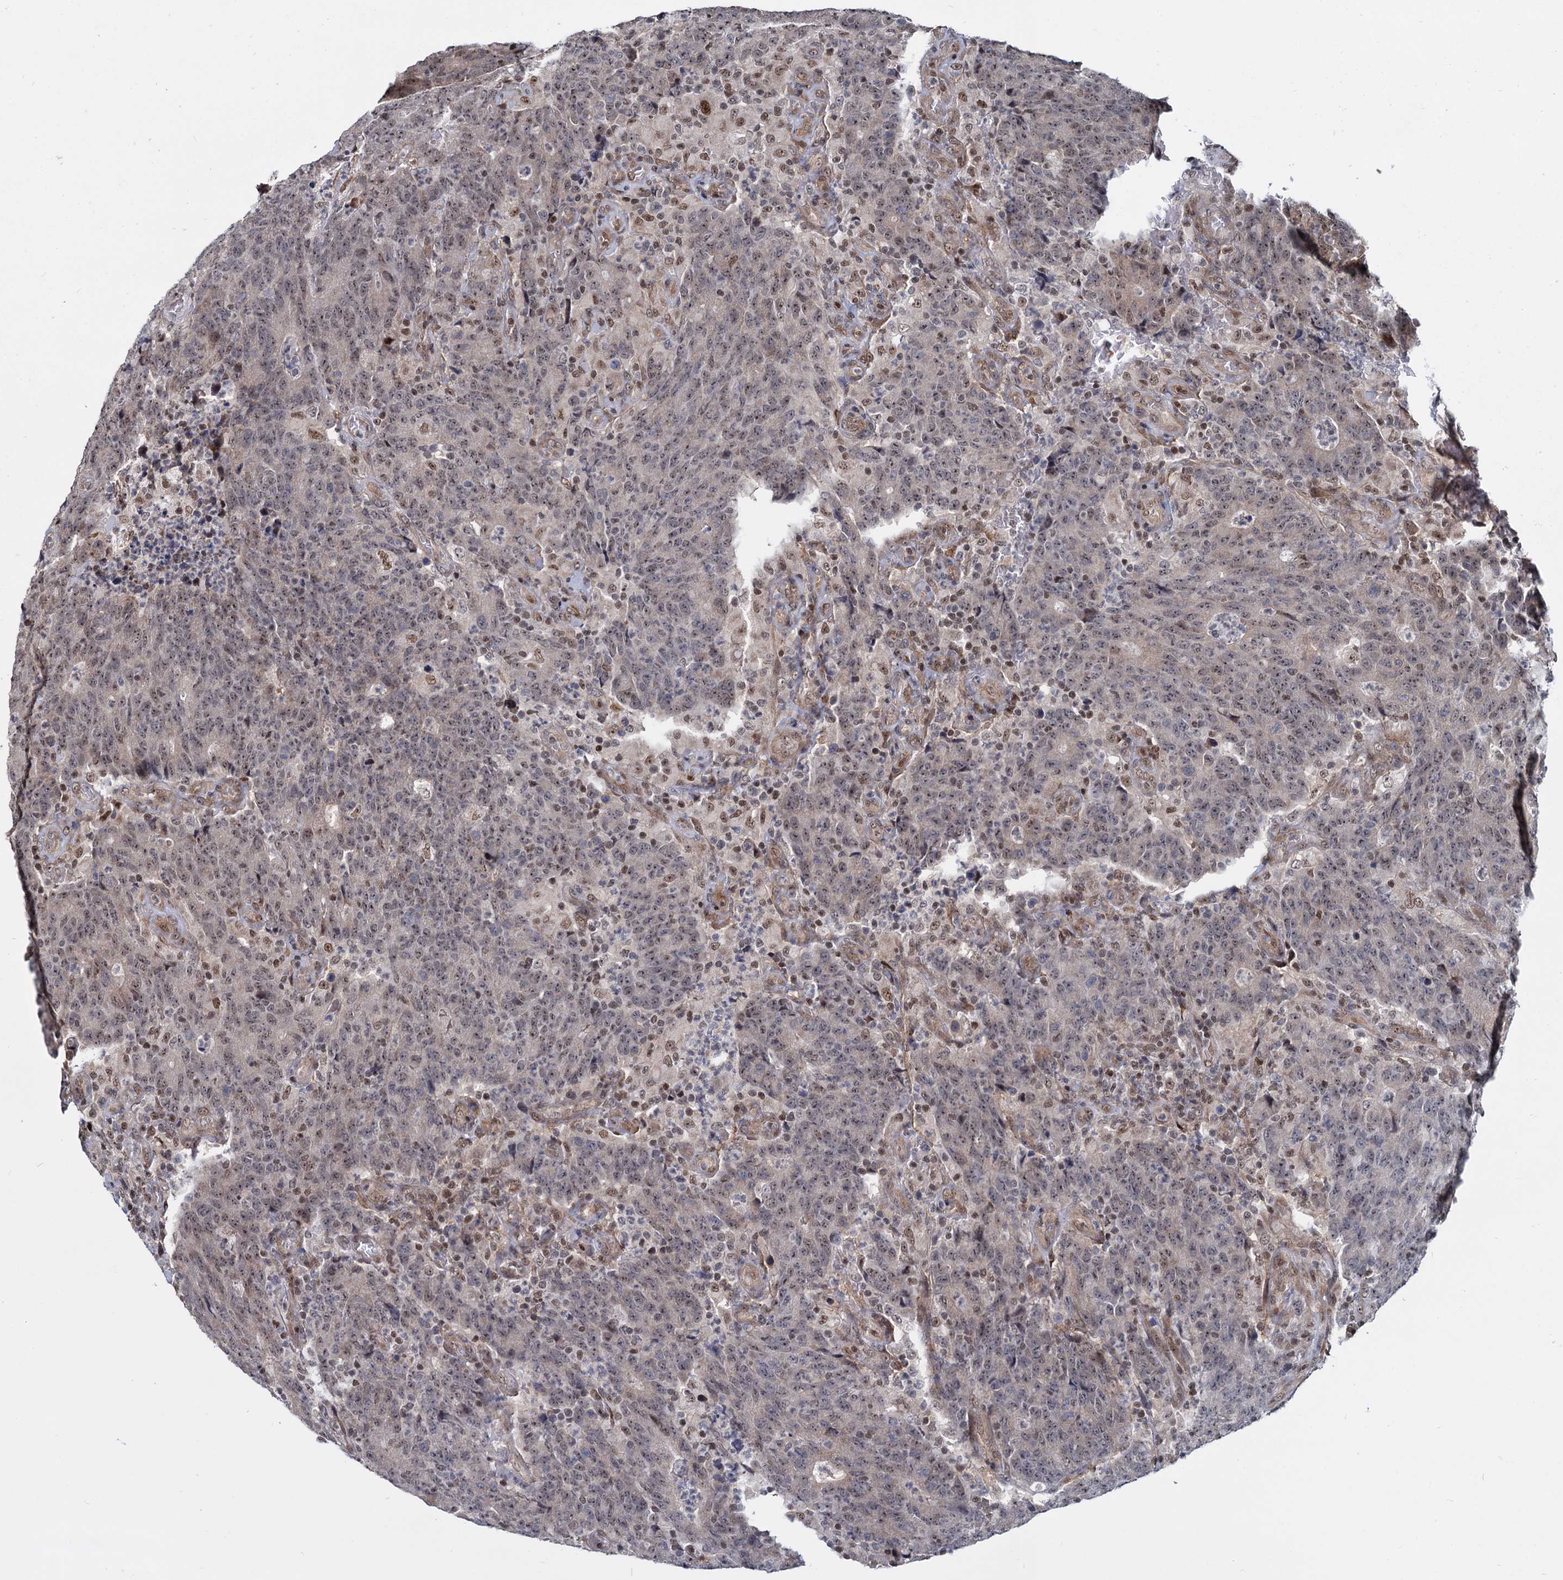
{"staining": {"intensity": "weak", "quantity": ">75%", "location": "nuclear"}, "tissue": "colorectal cancer", "cell_type": "Tumor cells", "image_type": "cancer", "snomed": [{"axis": "morphology", "description": "Adenocarcinoma, NOS"}, {"axis": "topography", "description": "Colon"}], "caption": "A high-resolution photomicrograph shows immunohistochemistry staining of colorectal cancer (adenocarcinoma), which reveals weak nuclear staining in approximately >75% of tumor cells. (DAB = brown stain, brightfield microscopy at high magnification).", "gene": "UBLCP1", "patient": {"sex": "female", "age": 75}}